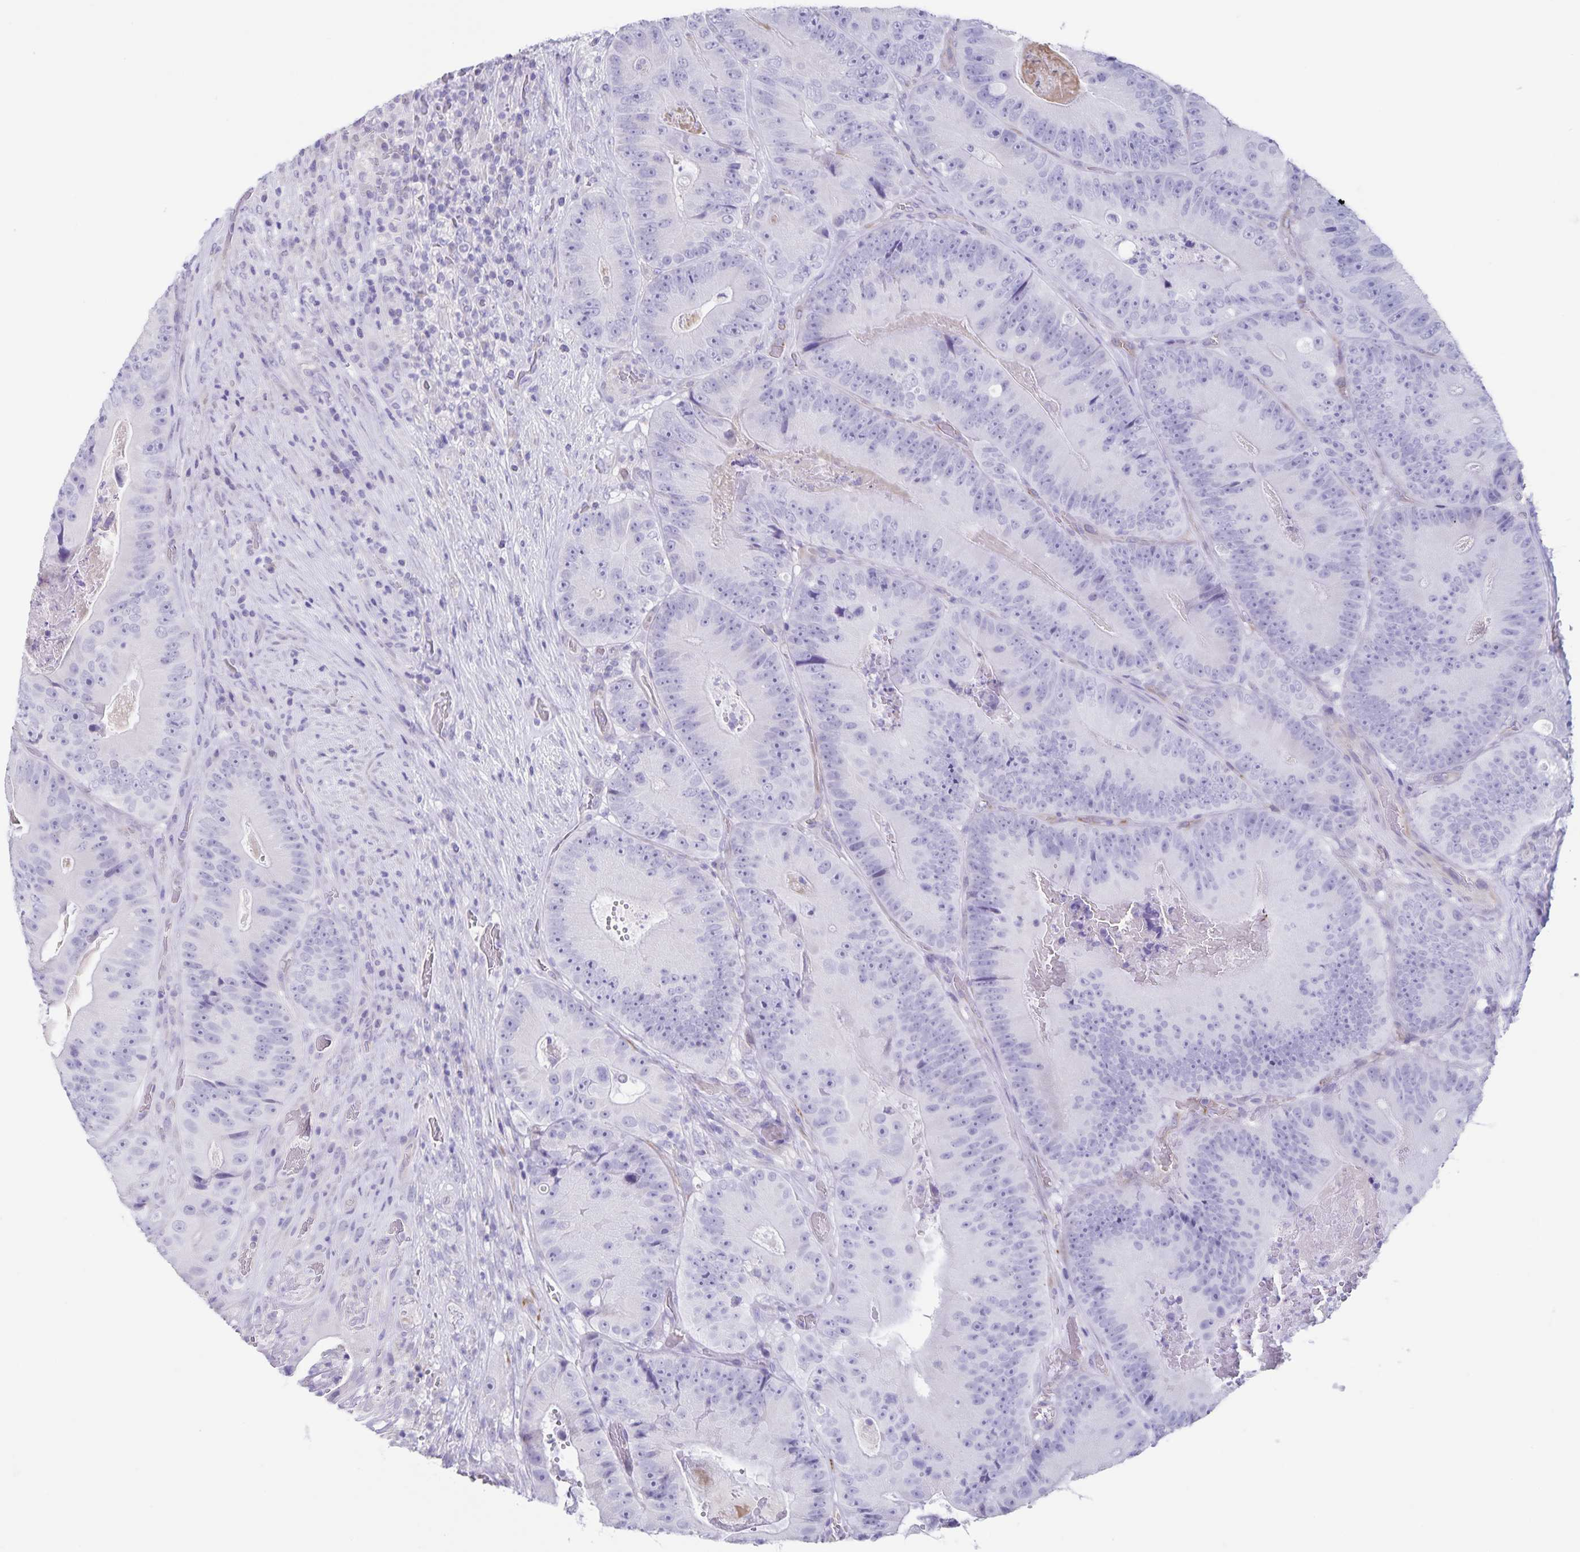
{"staining": {"intensity": "negative", "quantity": "none", "location": "none"}, "tissue": "colorectal cancer", "cell_type": "Tumor cells", "image_type": "cancer", "snomed": [{"axis": "morphology", "description": "Adenocarcinoma, NOS"}, {"axis": "topography", "description": "Colon"}], "caption": "This is a micrograph of immunohistochemistry (IHC) staining of colorectal adenocarcinoma, which shows no expression in tumor cells.", "gene": "SYNM", "patient": {"sex": "female", "age": 86}}